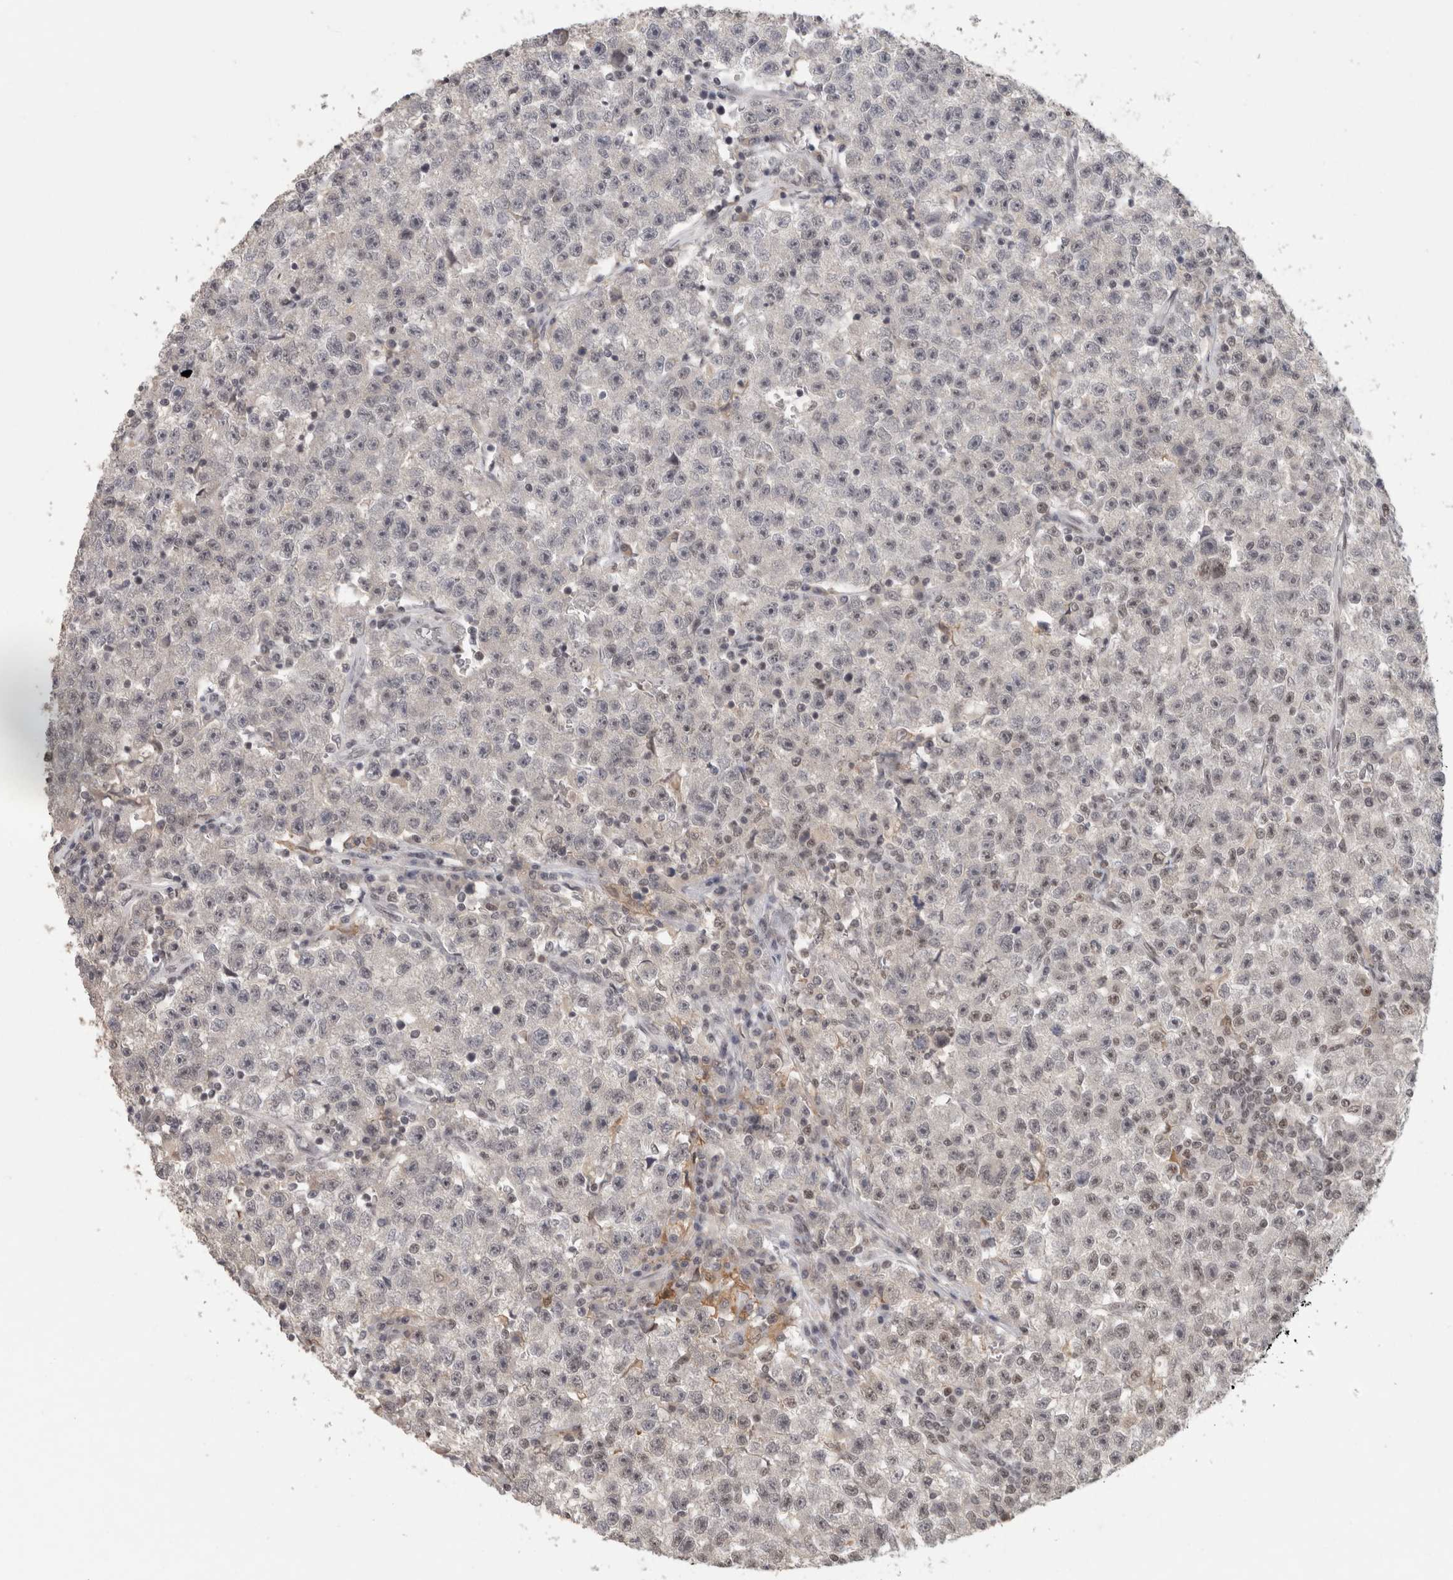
{"staining": {"intensity": "moderate", "quantity": "<25%", "location": "nuclear"}, "tissue": "testis cancer", "cell_type": "Tumor cells", "image_type": "cancer", "snomed": [{"axis": "morphology", "description": "Seminoma, NOS"}, {"axis": "topography", "description": "Testis"}], "caption": "This is a histology image of immunohistochemistry staining of testis cancer, which shows moderate staining in the nuclear of tumor cells.", "gene": "ZNF830", "patient": {"sex": "male", "age": 22}}